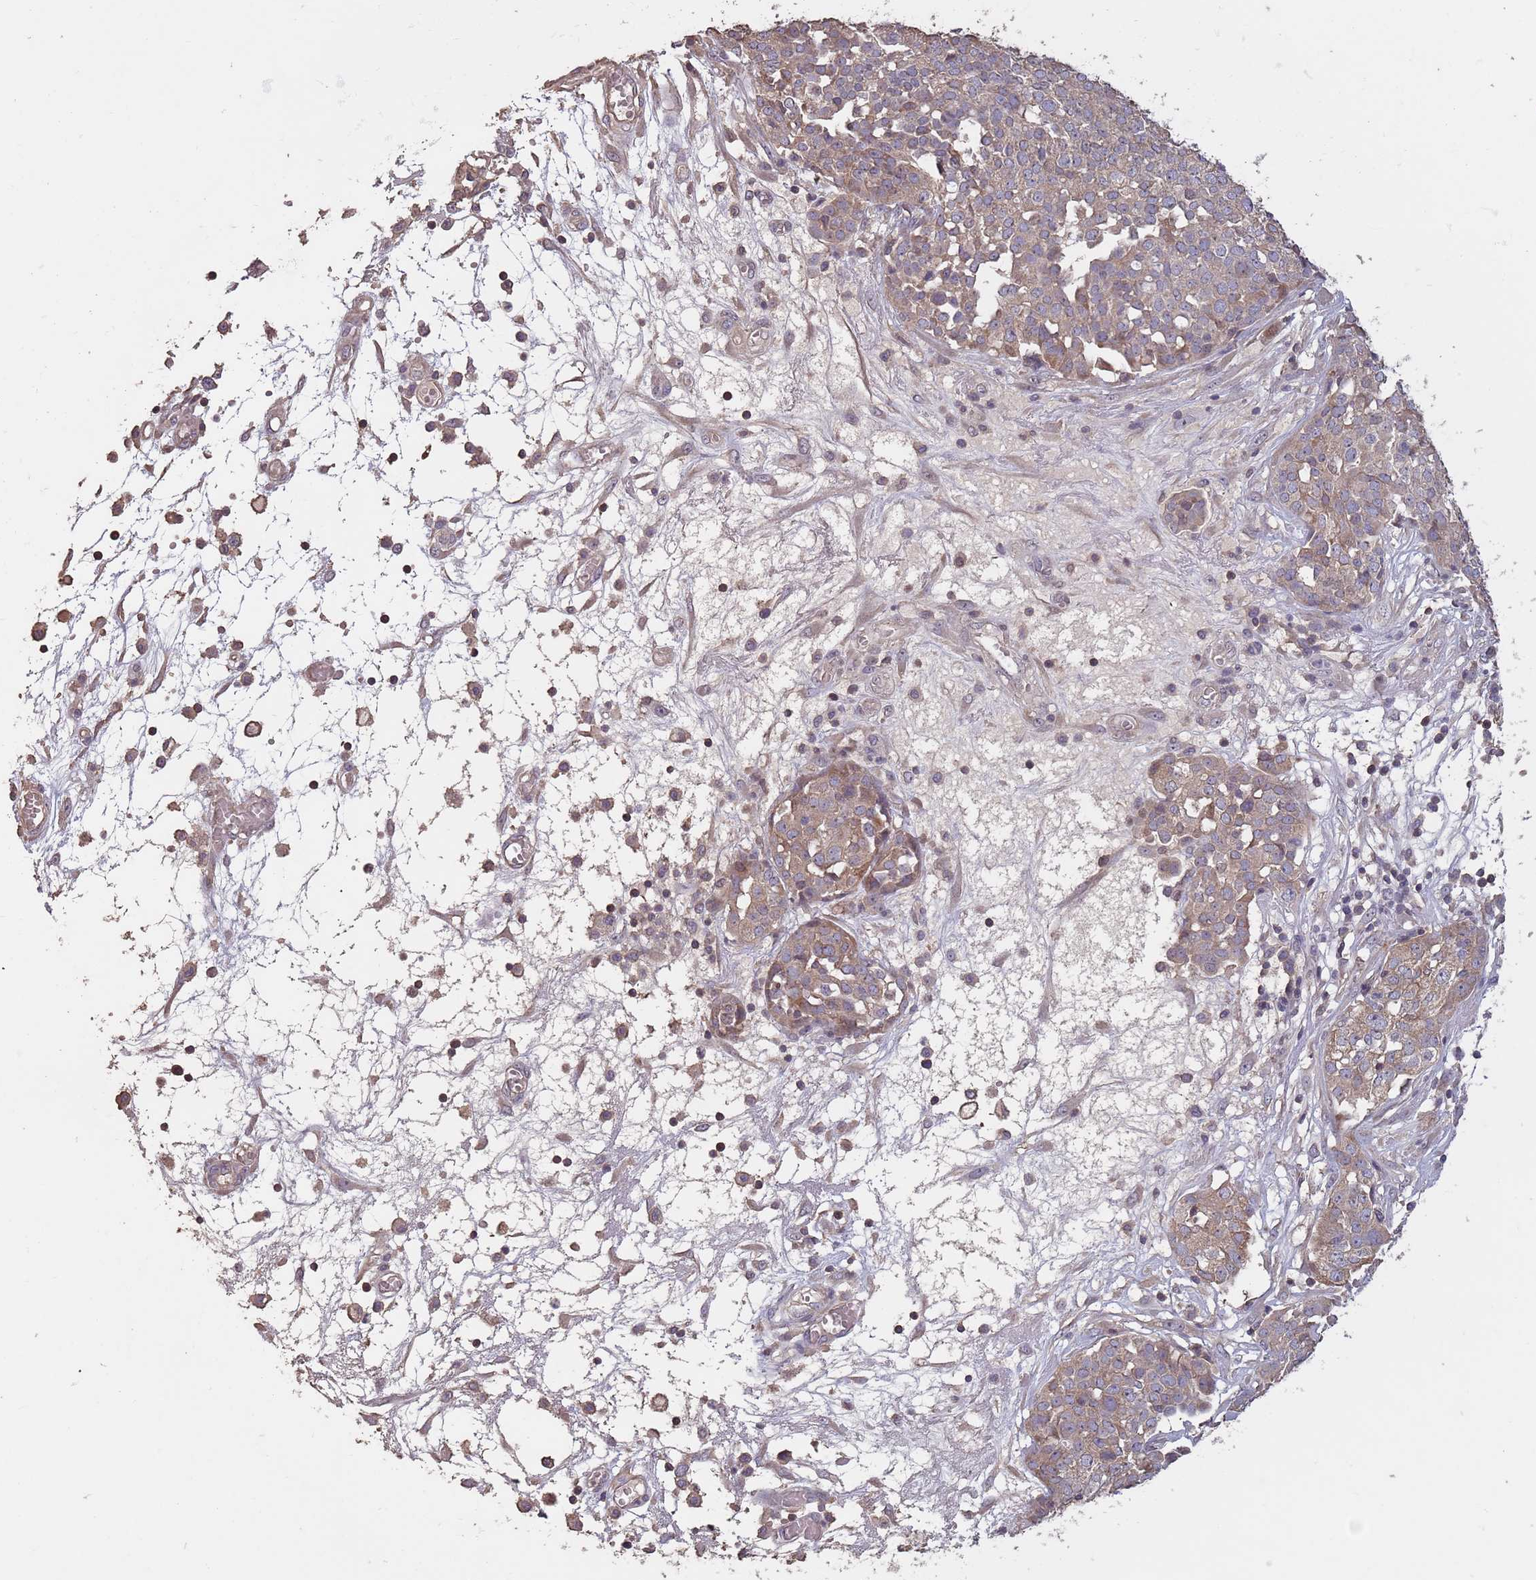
{"staining": {"intensity": "moderate", "quantity": "25%-75%", "location": "cytoplasmic/membranous"}, "tissue": "ovarian cancer", "cell_type": "Tumor cells", "image_type": "cancer", "snomed": [{"axis": "morphology", "description": "Cystadenocarcinoma, serous, NOS"}, {"axis": "topography", "description": "Soft tissue"}, {"axis": "topography", "description": "Ovary"}], "caption": "Human serous cystadenocarcinoma (ovarian) stained with a brown dye reveals moderate cytoplasmic/membranous positive expression in approximately 25%-75% of tumor cells.", "gene": "MBD3L1", "patient": {"sex": "female", "age": 57}}